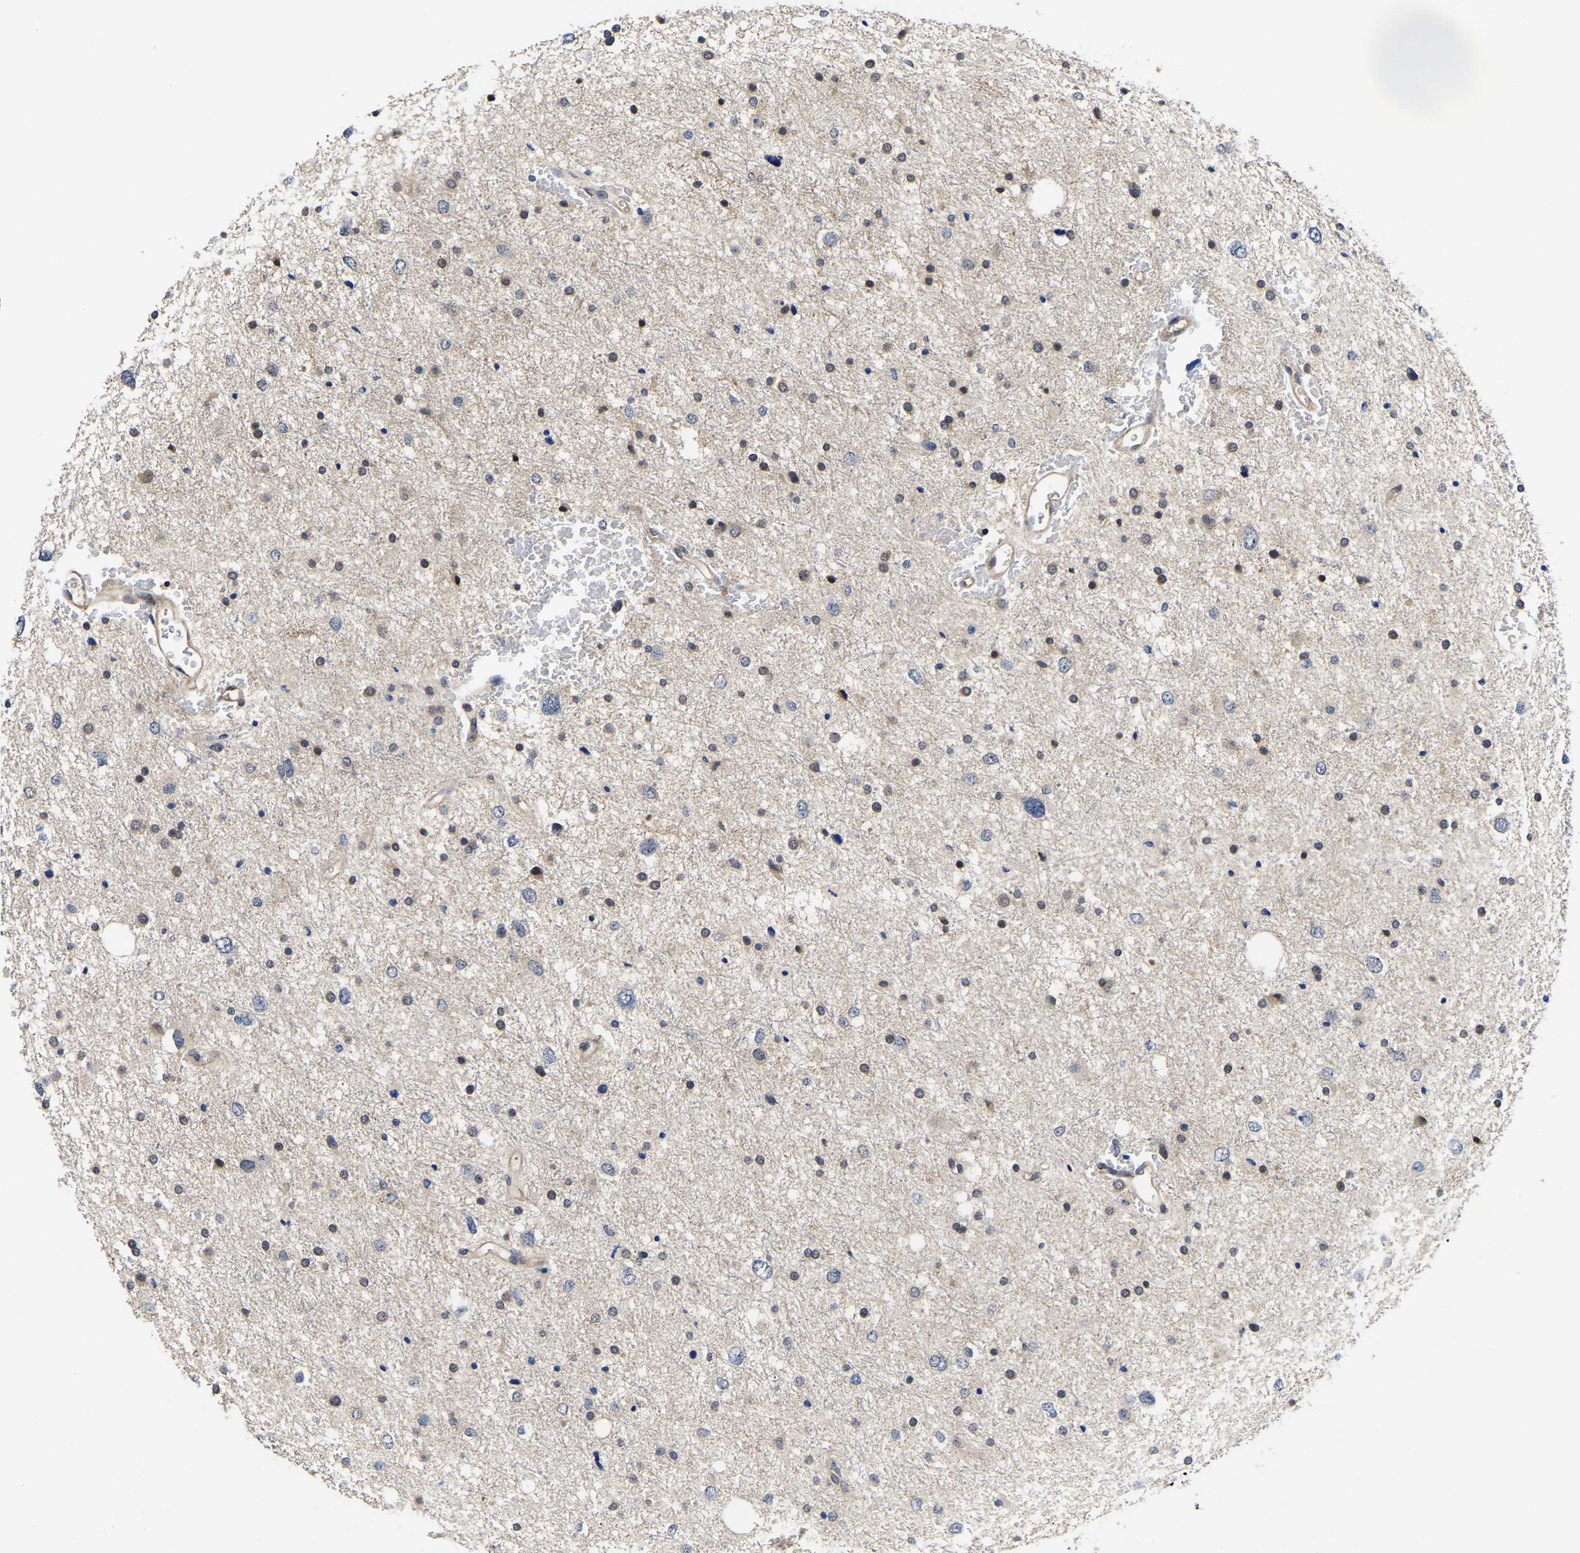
{"staining": {"intensity": "weak", "quantity": "<25%", "location": "cytoplasmic/membranous"}, "tissue": "glioma", "cell_type": "Tumor cells", "image_type": "cancer", "snomed": [{"axis": "morphology", "description": "Glioma, malignant, Low grade"}, {"axis": "topography", "description": "Brain"}], "caption": "Histopathology image shows no protein positivity in tumor cells of malignant low-grade glioma tissue.", "gene": "MCOLN2", "patient": {"sex": "female", "age": 37}}